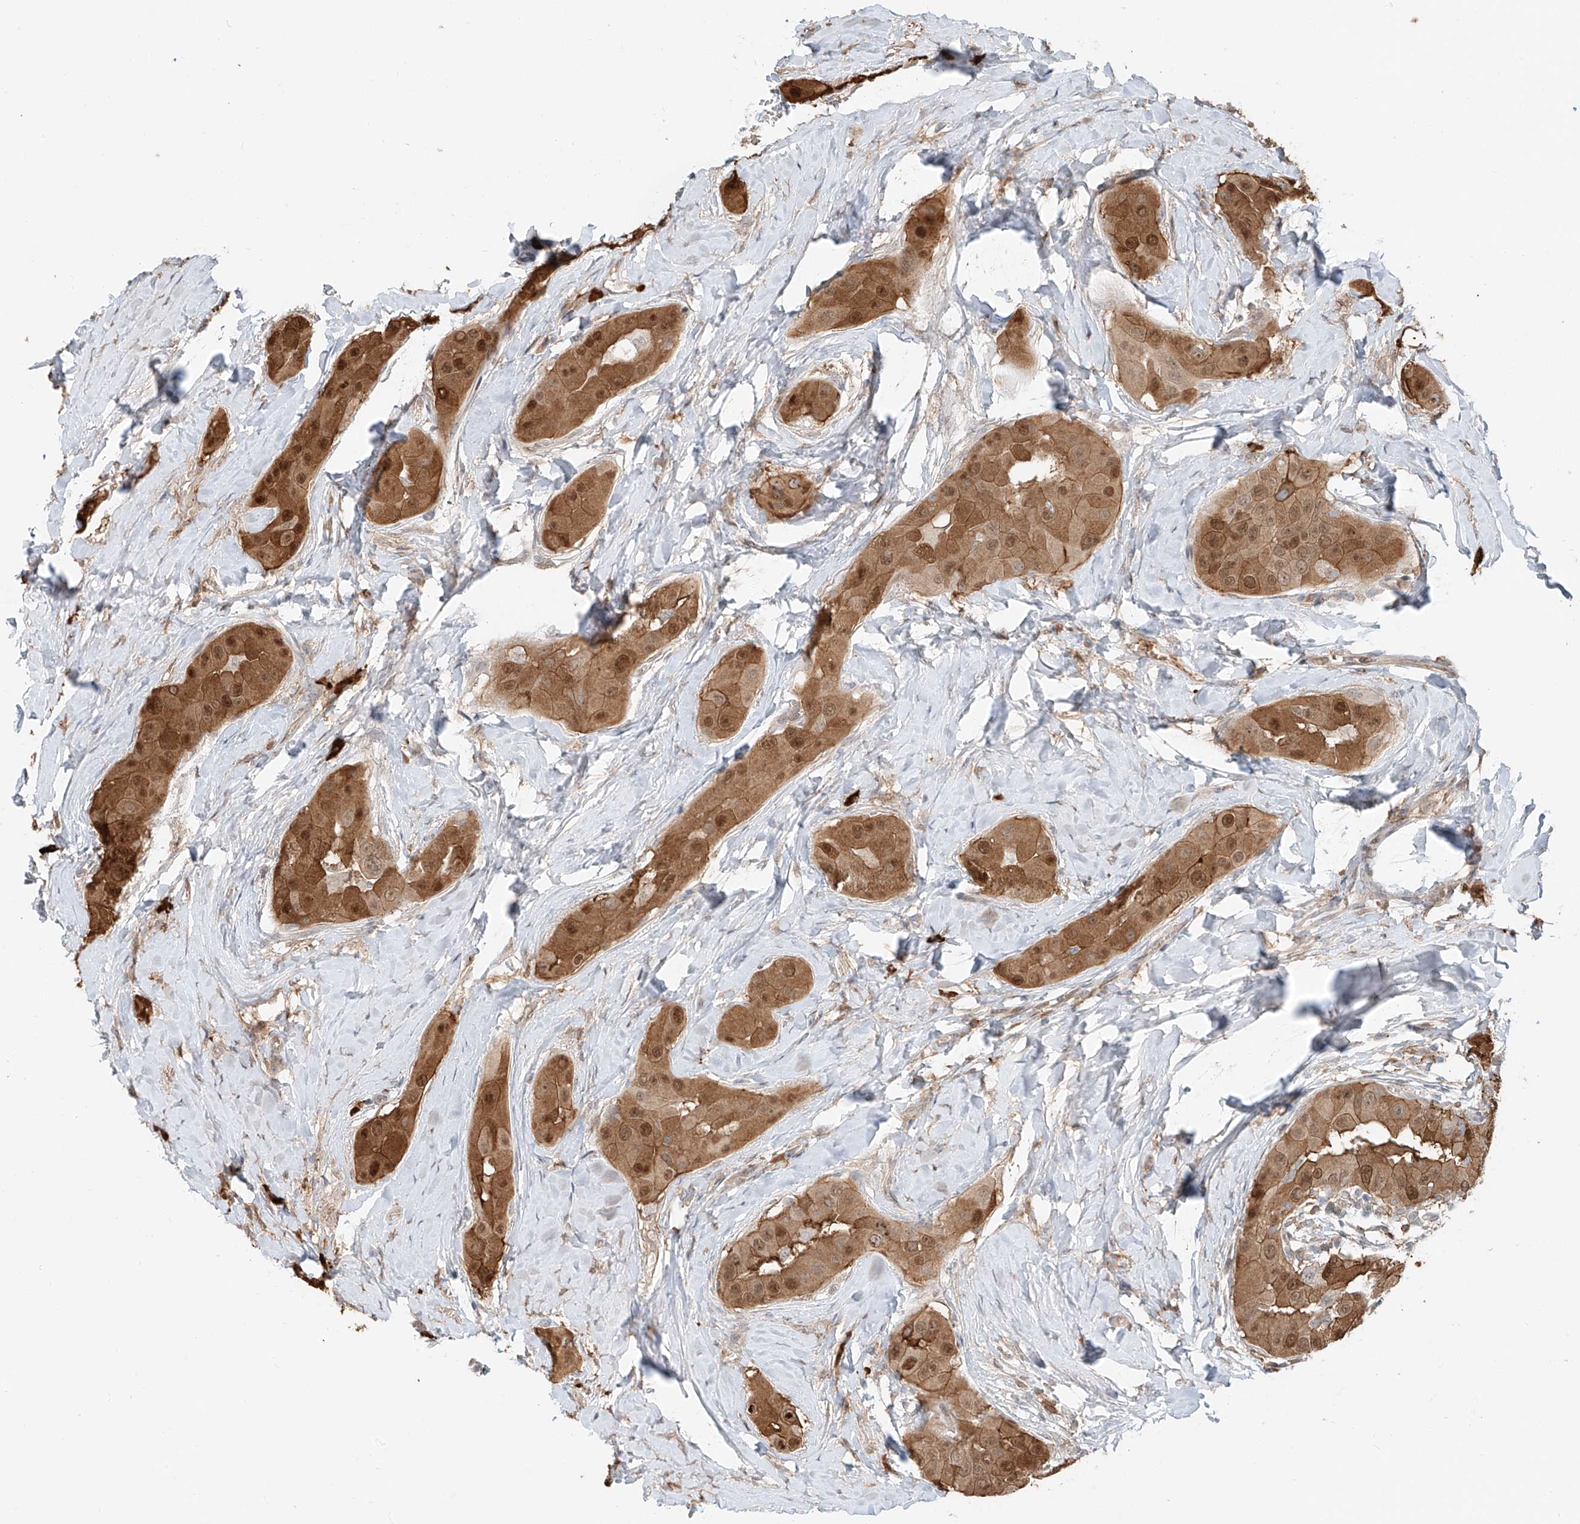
{"staining": {"intensity": "moderate", "quantity": ">75%", "location": "cytoplasmic/membranous,nuclear"}, "tissue": "thyroid cancer", "cell_type": "Tumor cells", "image_type": "cancer", "snomed": [{"axis": "morphology", "description": "Papillary adenocarcinoma, NOS"}, {"axis": "topography", "description": "Thyroid gland"}], "caption": "Protein expression analysis of human thyroid cancer (papillary adenocarcinoma) reveals moderate cytoplasmic/membranous and nuclear positivity in approximately >75% of tumor cells. (DAB (3,3'-diaminobenzidine) IHC with brightfield microscopy, high magnification).", "gene": "CEP162", "patient": {"sex": "male", "age": 33}}